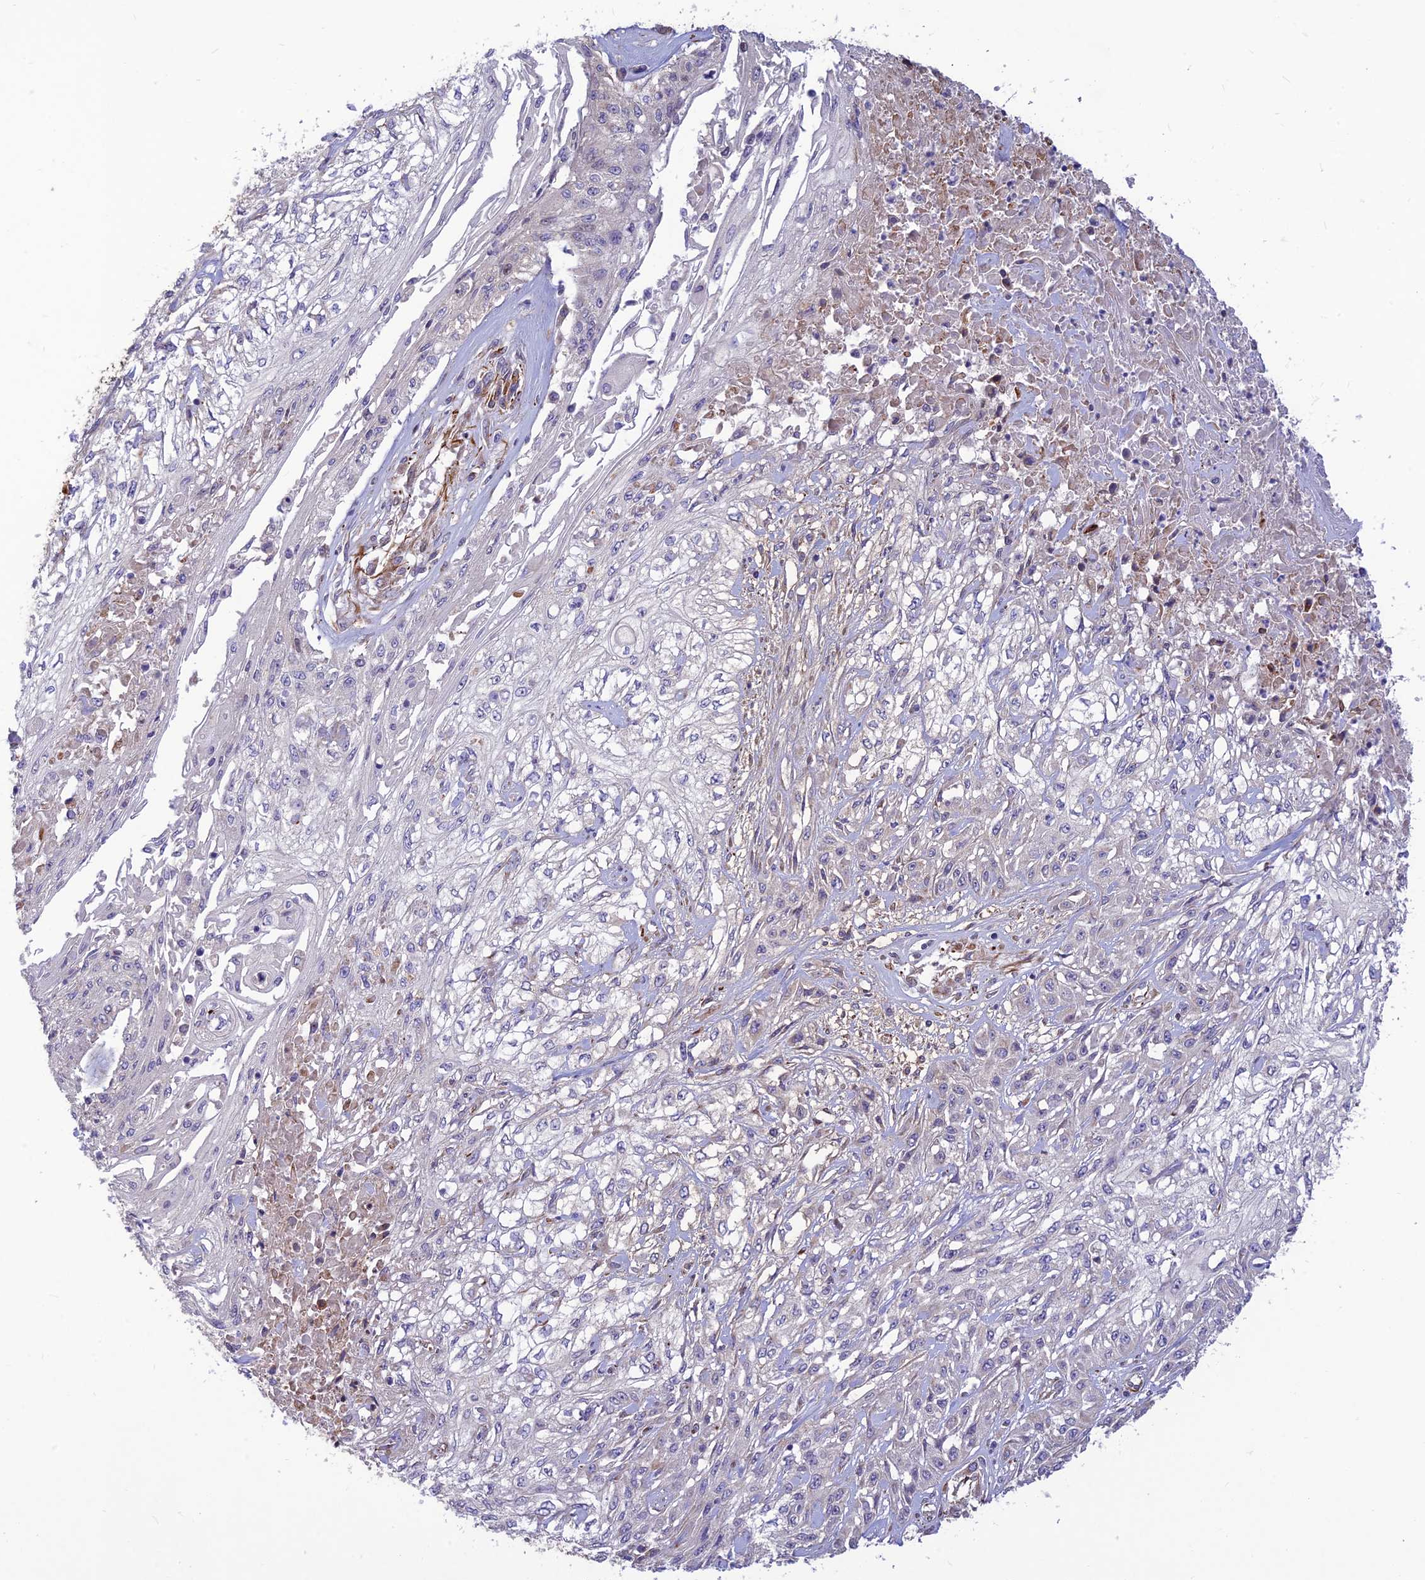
{"staining": {"intensity": "negative", "quantity": "none", "location": "none"}, "tissue": "skin cancer", "cell_type": "Tumor cells", "image_type": "cancer", "snomed": [{"axis": "morphology", "description": "Squamous cell carcinoma, NOS"}, {"axis": "morphology", "description": "Squamous cell carcinoma, metastatic, NOS"}, {"axis": "topography", "description": "Skin"}, {"axis": "topography", "description": "Lymph node"}], "caption": "Micrograph shows no protein expression in tumor cells of skin cancer (metastatic squamous cell carcinoma) tissue.", "gene": "ST8SIA5", "patient": {"sex": "male", "age": 75}}